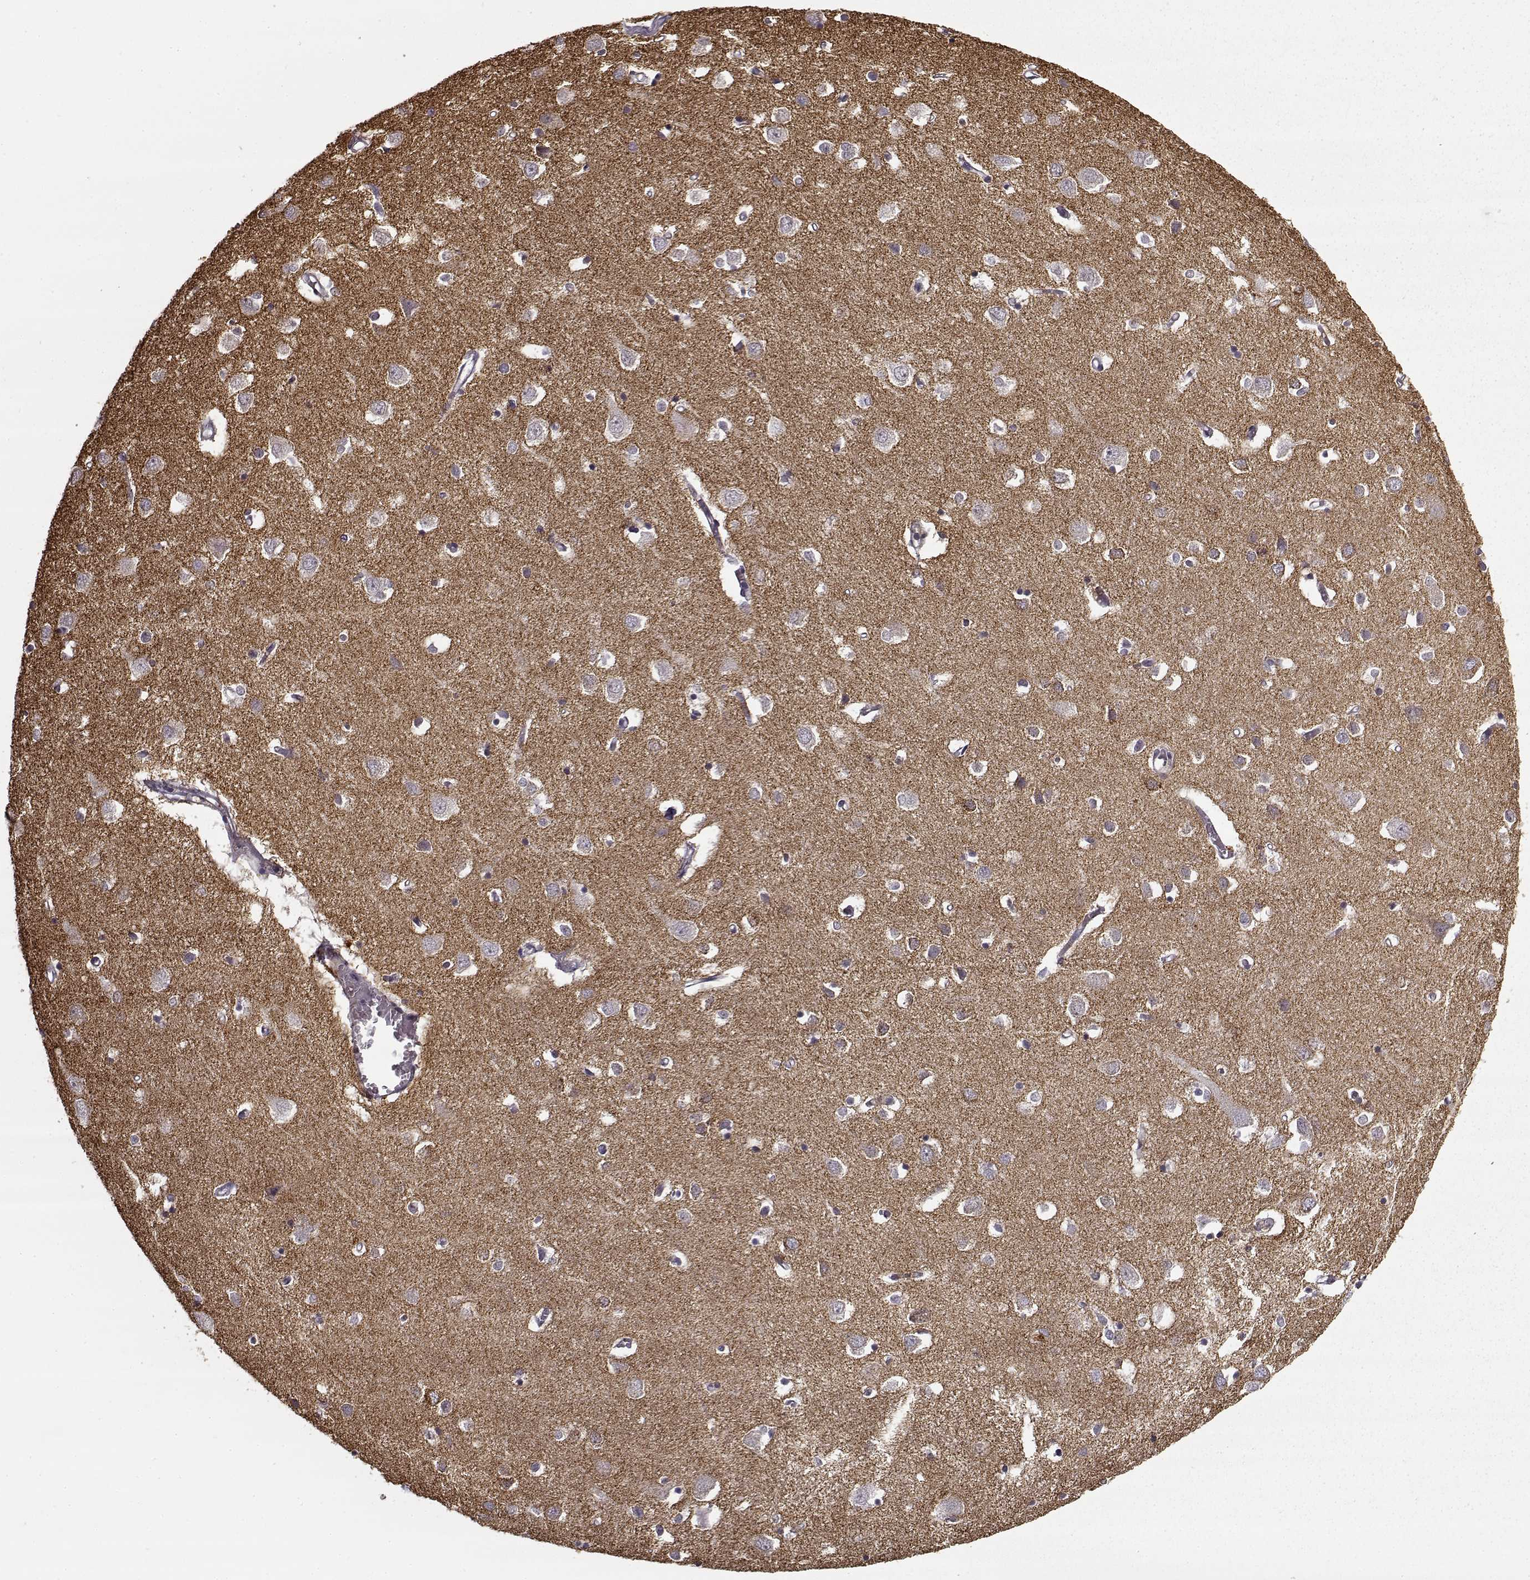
{"staining": {"intensity": "negative", "quantity": "none", "location": "none"}, "tissue": "cerebral cortex", "cell_type": "Endothelial cells", "image_type": "normal", "snomed": [{"axis": "morphology", "description": "Normal tissue, NOS"}, {"axis": "topography", "description": "Cerebral cortex"}], "caption": "This is an immunohistochemistry (IHC) photomicrograph of normal human cerebral cortex. There is no expression in endothelial cells.", "gene": "SNCA", "patient": {"sex": "male", "age": 70}}